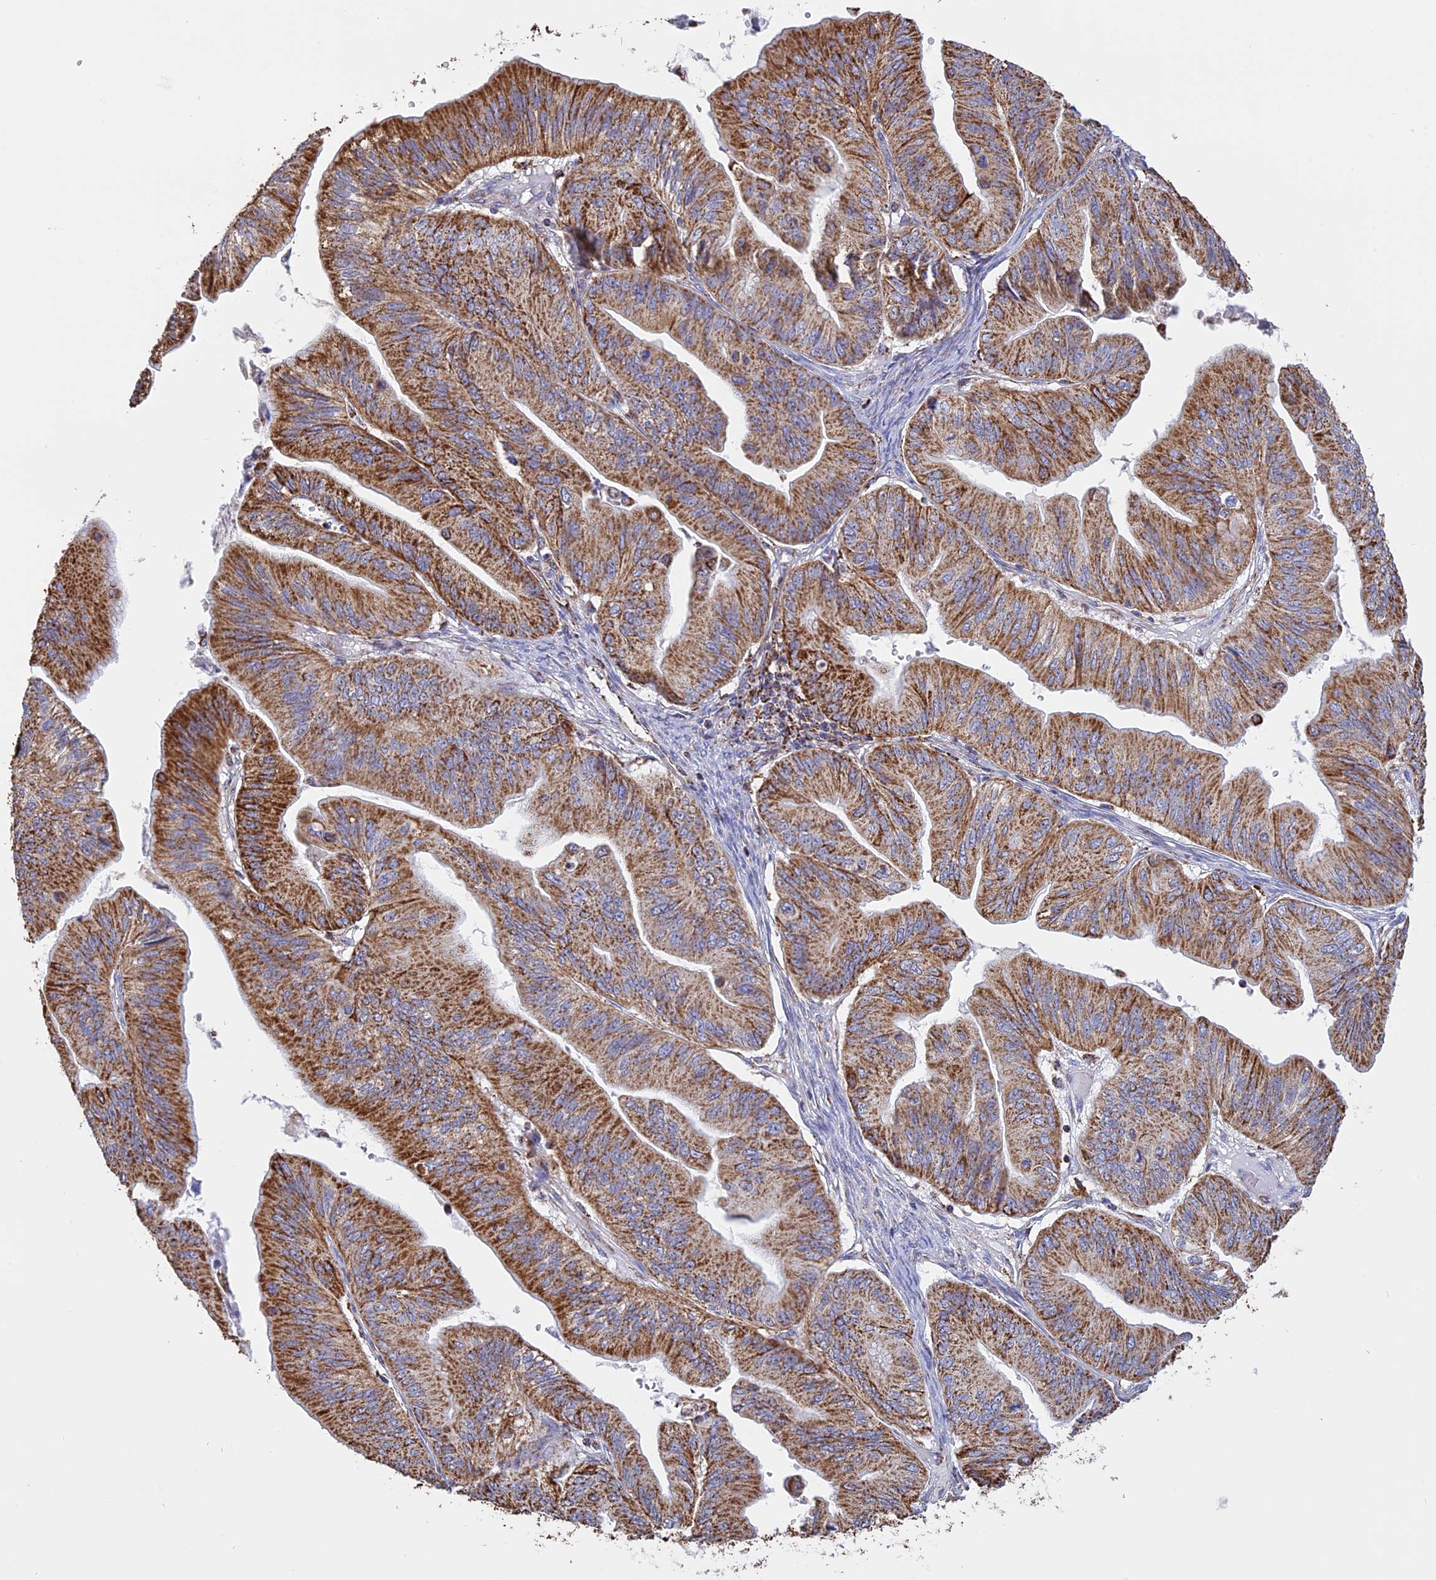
{"staining": {"intensity": "moderate", "quantity": ">75%", "location": "cytoplasmic/membranous"}, "tissue": "ovarian cancer", "cell_type": "Tumor cells", "image_type": "cancer", "snomed": [{"axis": "morphology", "description": "Cystadenocarcinoma, mucinous, NOS"}, {"axis": "topography", "description": "Ovary"}], "caption": "Moderate cytoplasmic/membranous protein positivity is present in about >75% of tumor cells in ovarian mucinous cystadenocarcinoma.", "gene": "KCNG1", "patient": {"sex": "female", "age": 61}}